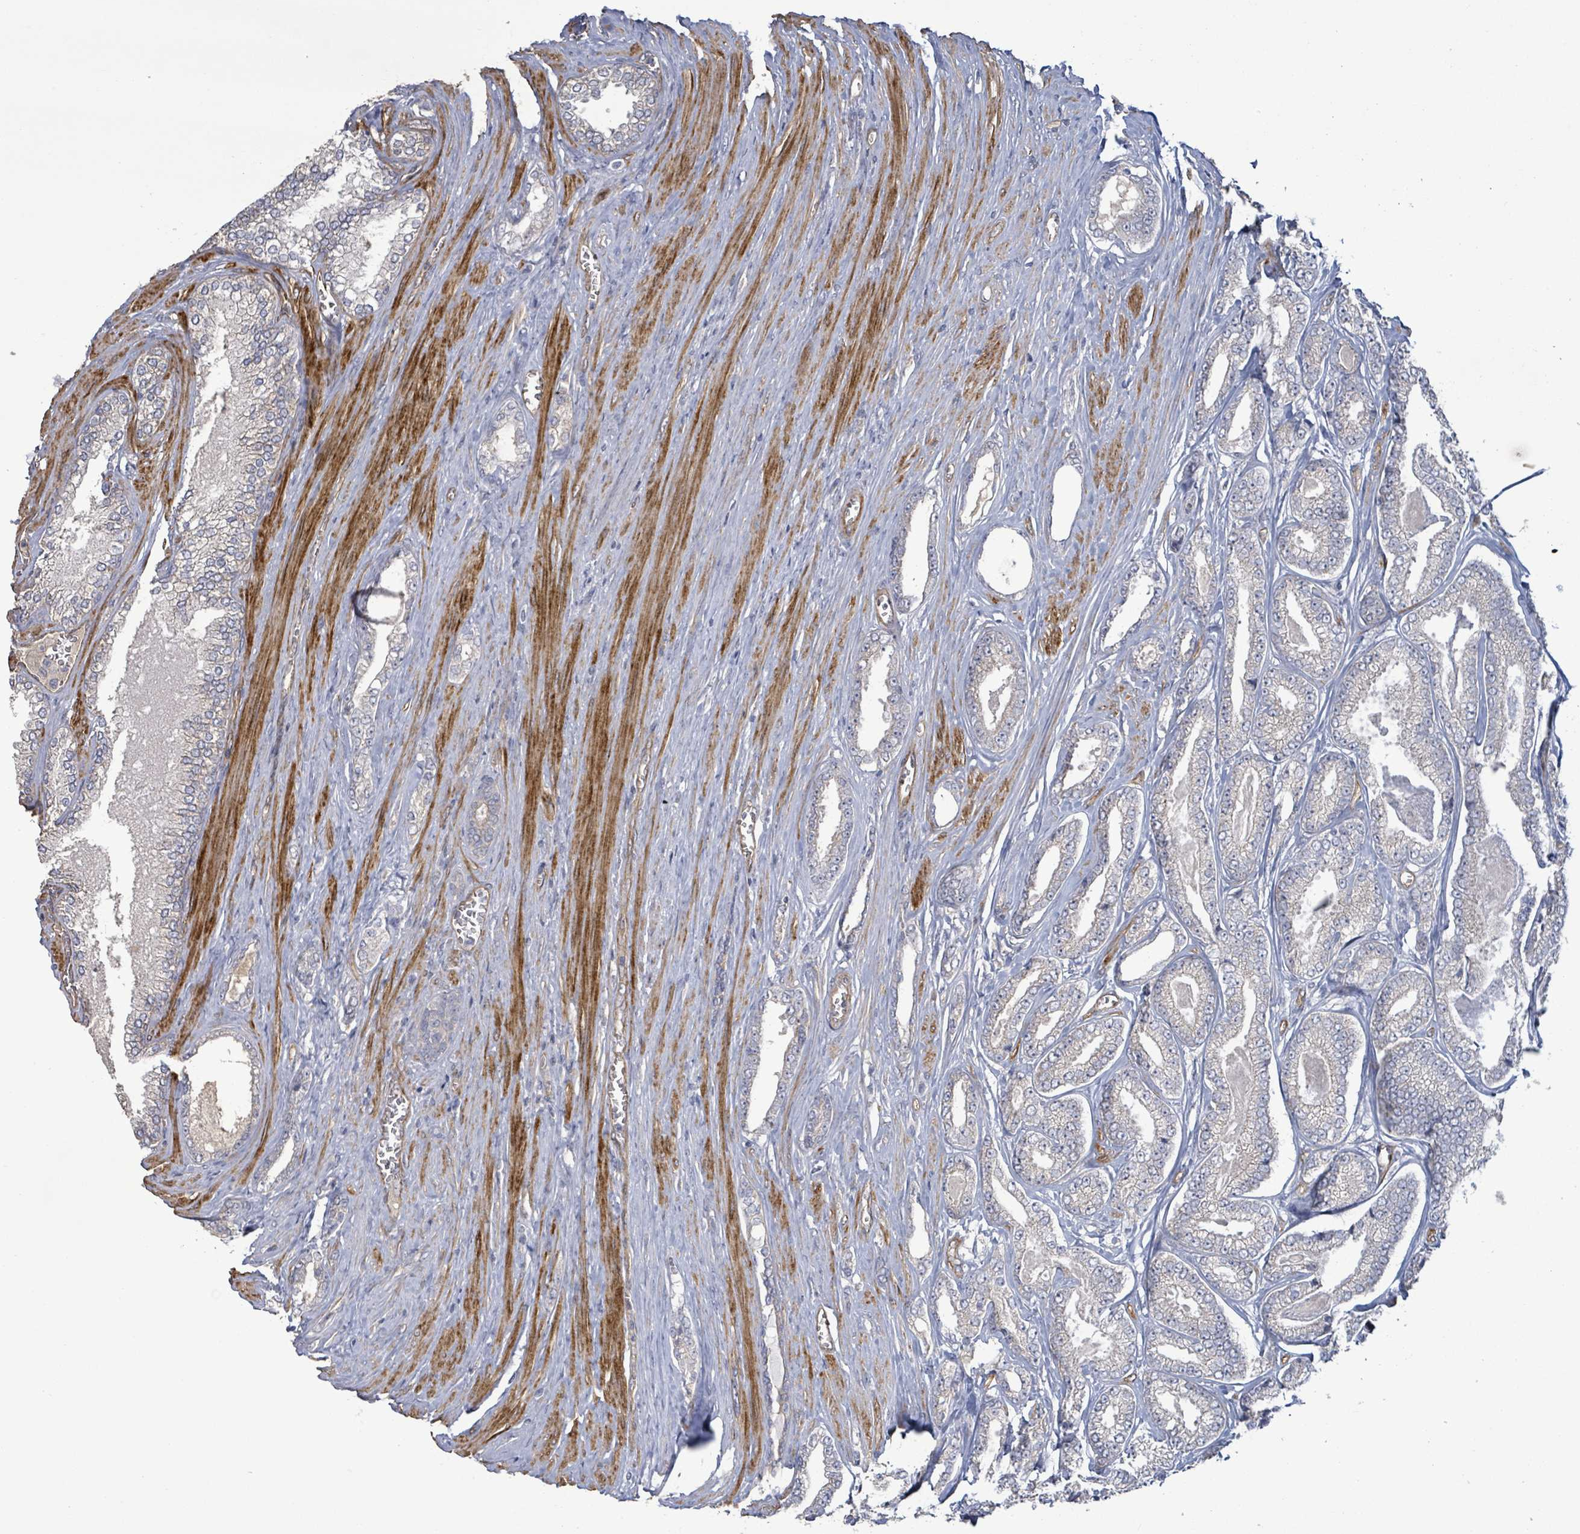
{"staining": {"intensity": "negative", "quantity": "none", "location": "none"}, "tissue": "prostate cancer", "cell_type": "Tumor cells", "image_type": "cancer", "snomed": [{"axis": "morphology", "description": "Adenocarcinoma, NOS"}, {"axis": "topography", "description": "Prostate and seminal vesicle, NOS"}], "caption": "DAB (3,3'-diaminobenzidine) immunohistochemical staining of adenocarcinoma (prostate) shows no significant staining in tumor cells.", "gene": "KANK3", "patient": {"sex": "male", "age": 76}}